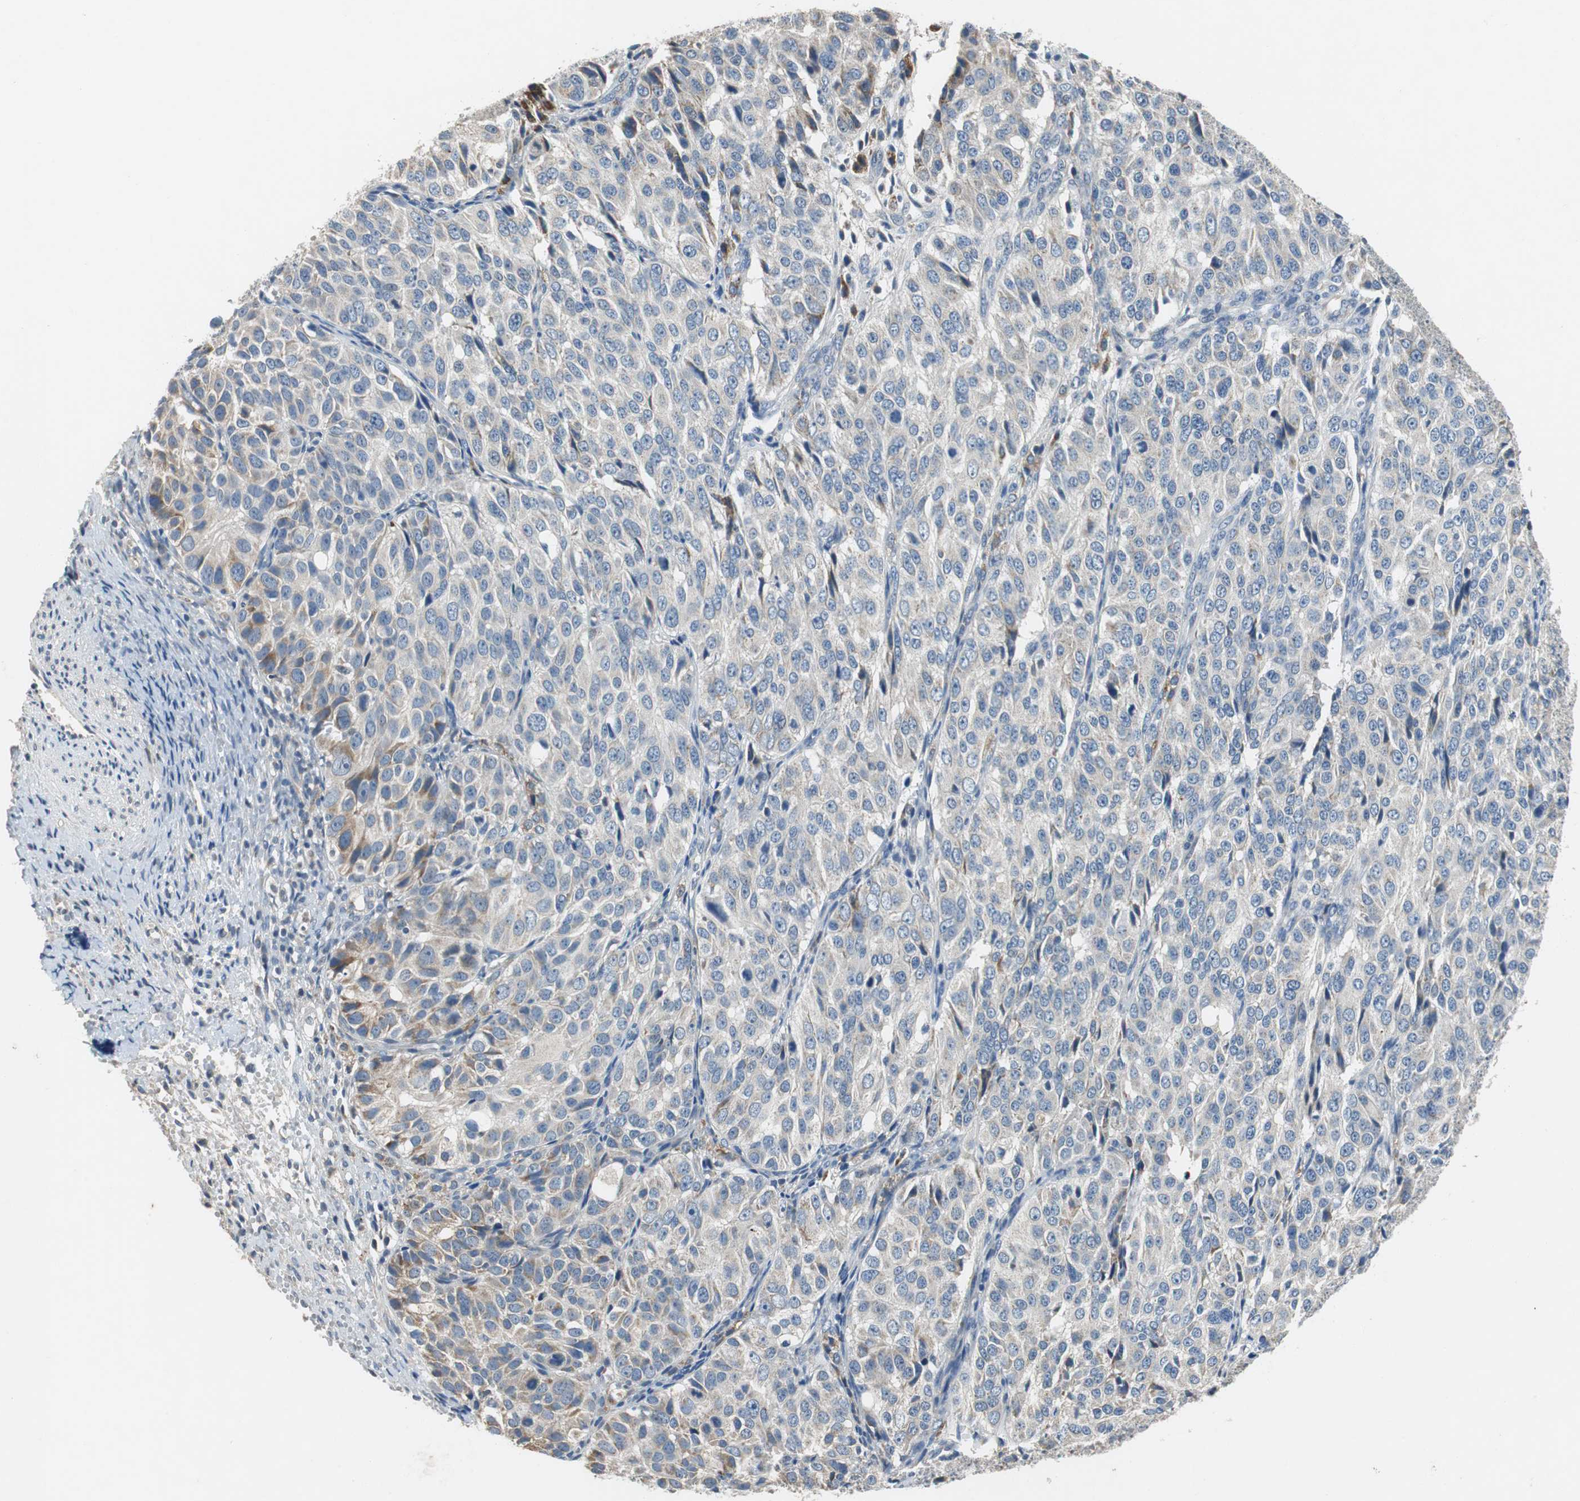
{"staining": {"intensity": "weak", "quantity": "25%-75%", "location": "cytoplasmic/membranous"}, "tissue": "ovarian cancer", "cell_type": "Tumor cells", "image_type": "cancer", "snomed": [{"axis": "morphology", "description": "Carcinoma, endometroid"}, {"axis": "topography", "description": "Ovary"}], "caption": "High-magnification brightfield microscopy of ovarian cancer (endometroid carcinoma) stained with DAB (brown) and counterstained with hematoxylin (blue). tumor cells exhibit weak cytoplasmic/membranous staining is appreciated in about25%-75% of cells.", "gene": "NLGN1", "patient": {"sex": "female", "age": 51}}